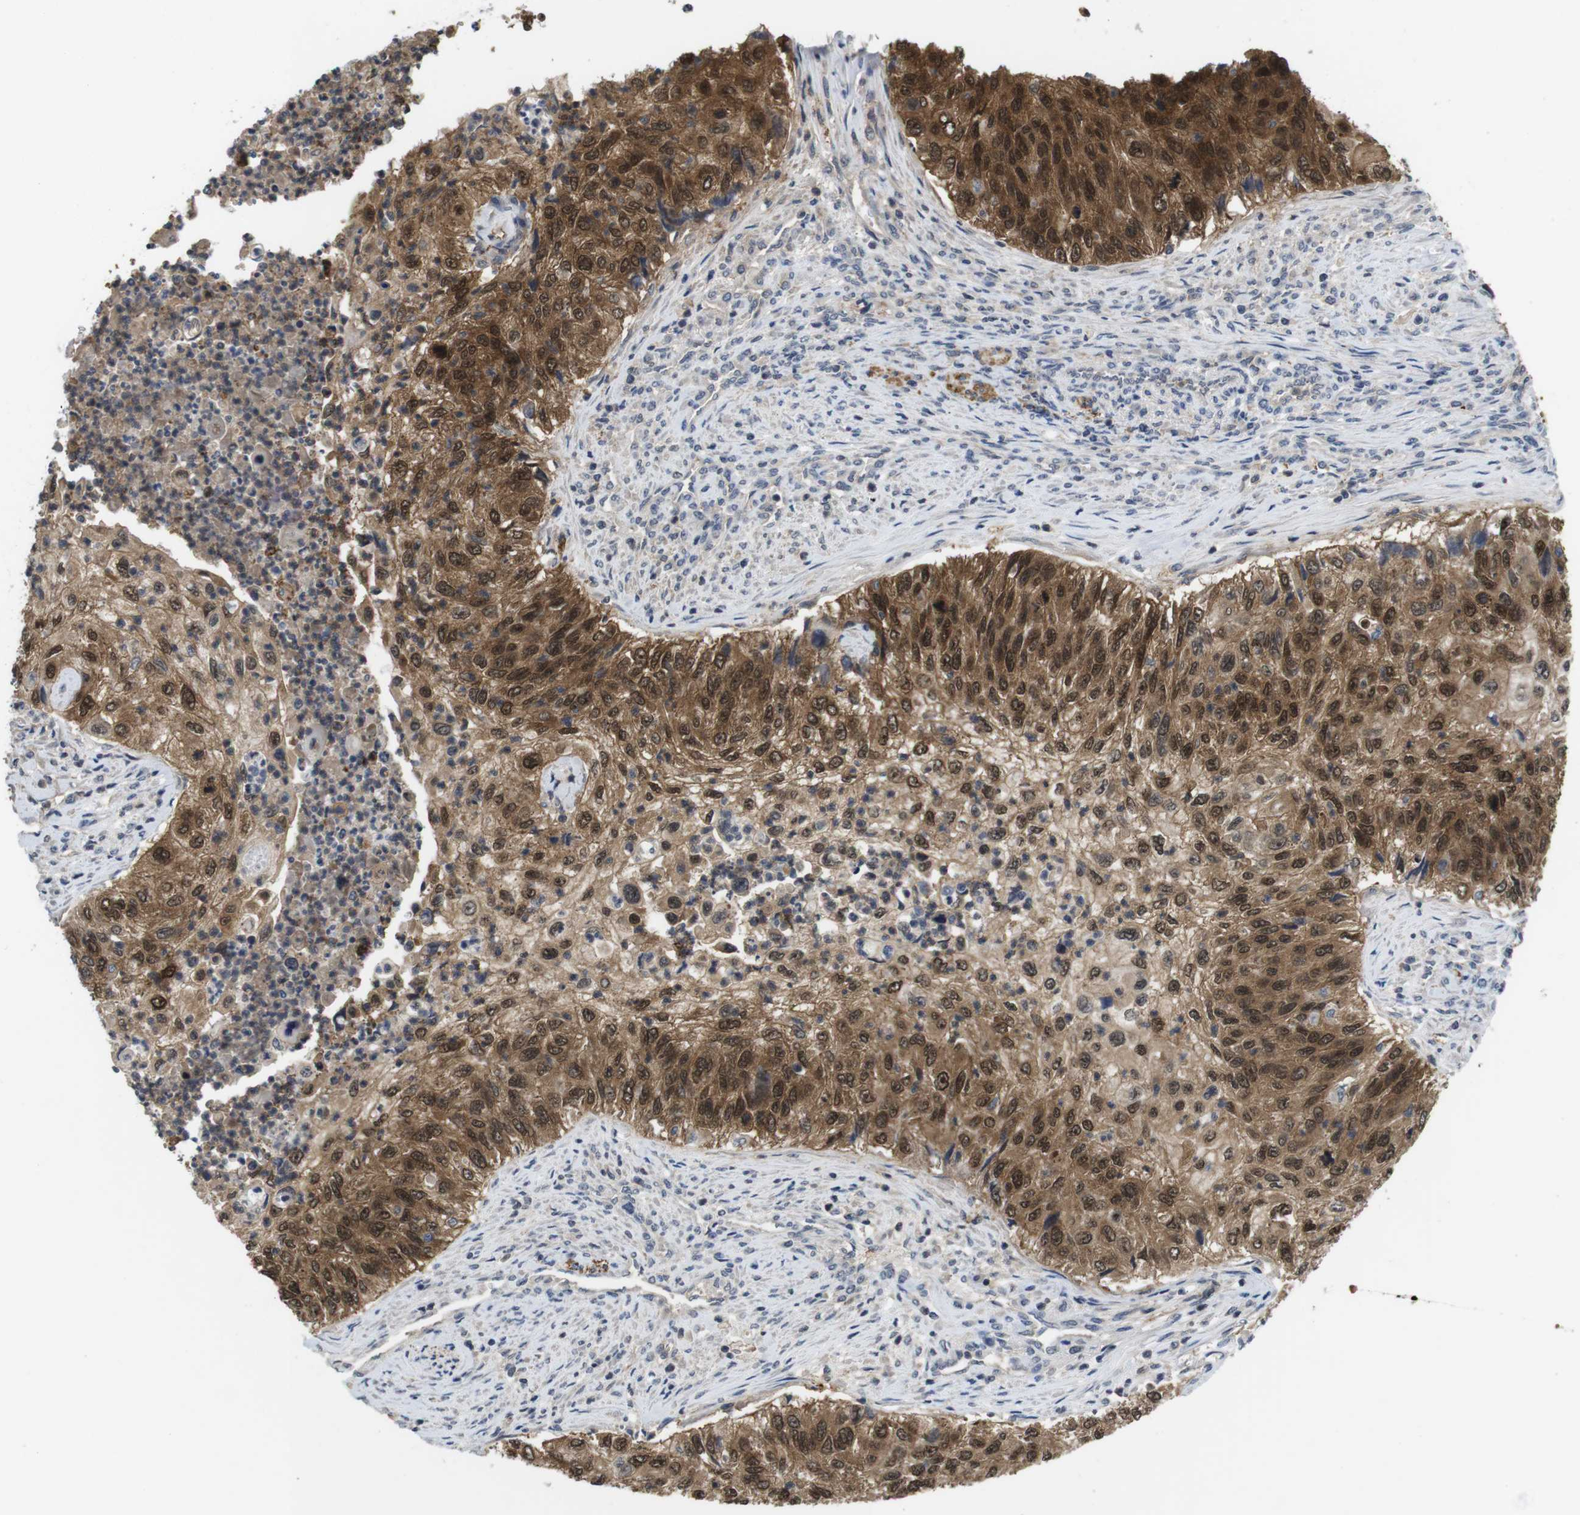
{"staining": {"intensity": "strong", "quantity": ">75%", "location": "cytoplasmic/membranous,nuclear"}, "tissue": "urothelial cancer", "cell_type": "Tumor cells", "image_type": "cancer", "snomed": [{"axis": "morphology", "description": "Urothelial carcinoma, High grade"}, {"axis": "topography", "description": "Urinary bladder"}], "caption": "Strong cytoplasmic/membranous and nuclear expression is identified in about >75% of tumor cells in urothelial cancer.", "gene": "FADD", "patient": {"sex": "female", "age": 60}}